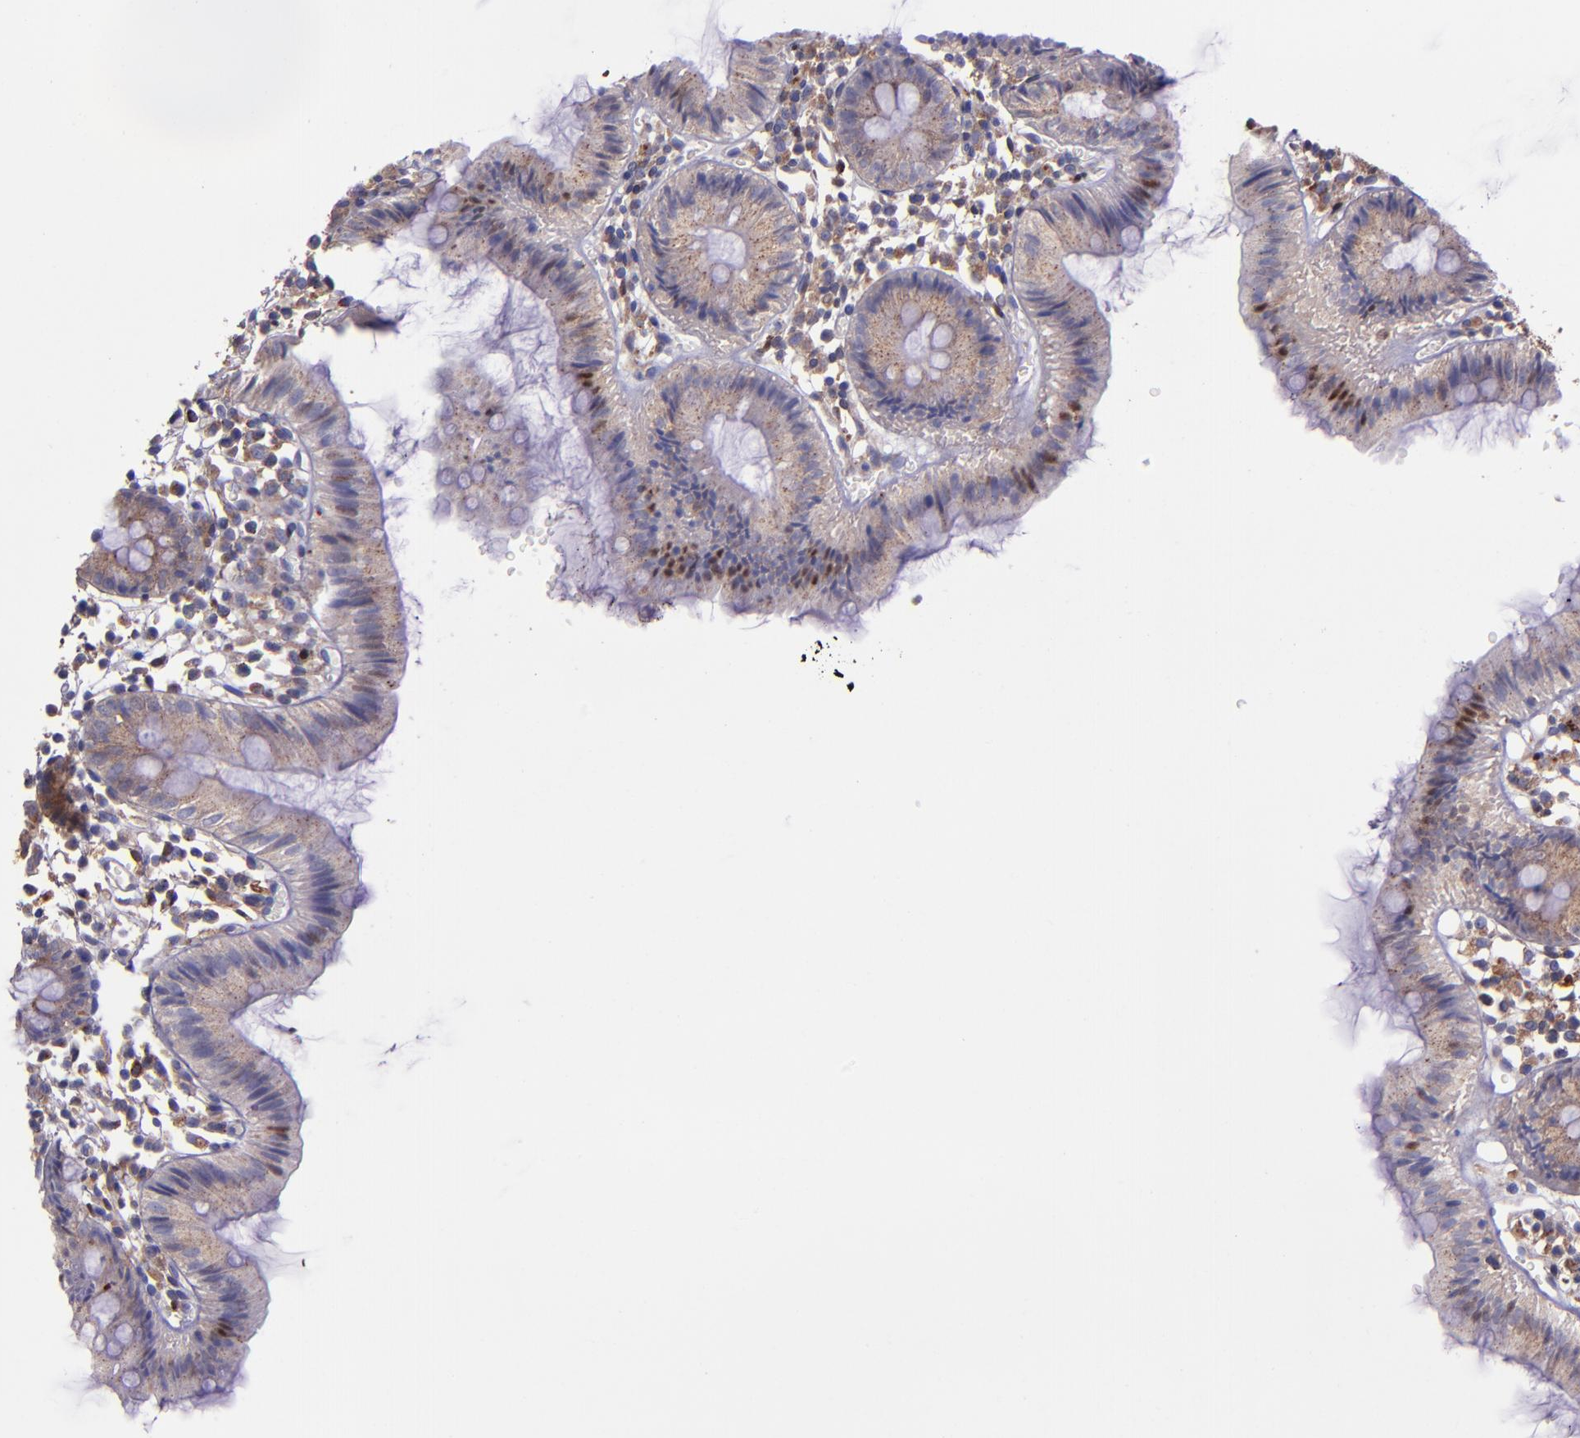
{"staining": {"intensity": "negative", "quantity": "none", "location": "none"}, "tissue": "colon", "cell_type": "Endothelial cells", "image_type": "normal", "snomed": [{"axis": "morphology", "description": "Normal tissue, NOS"}, {"axis": "topography", "description": "Colon"}], "caption": "This is a histopathology image of immunohistochemistry staining of benign colon, which shows no expression in endothelial cells.", "gene": "WASH6P", "patient": {"sex": "male", "age": 14}}